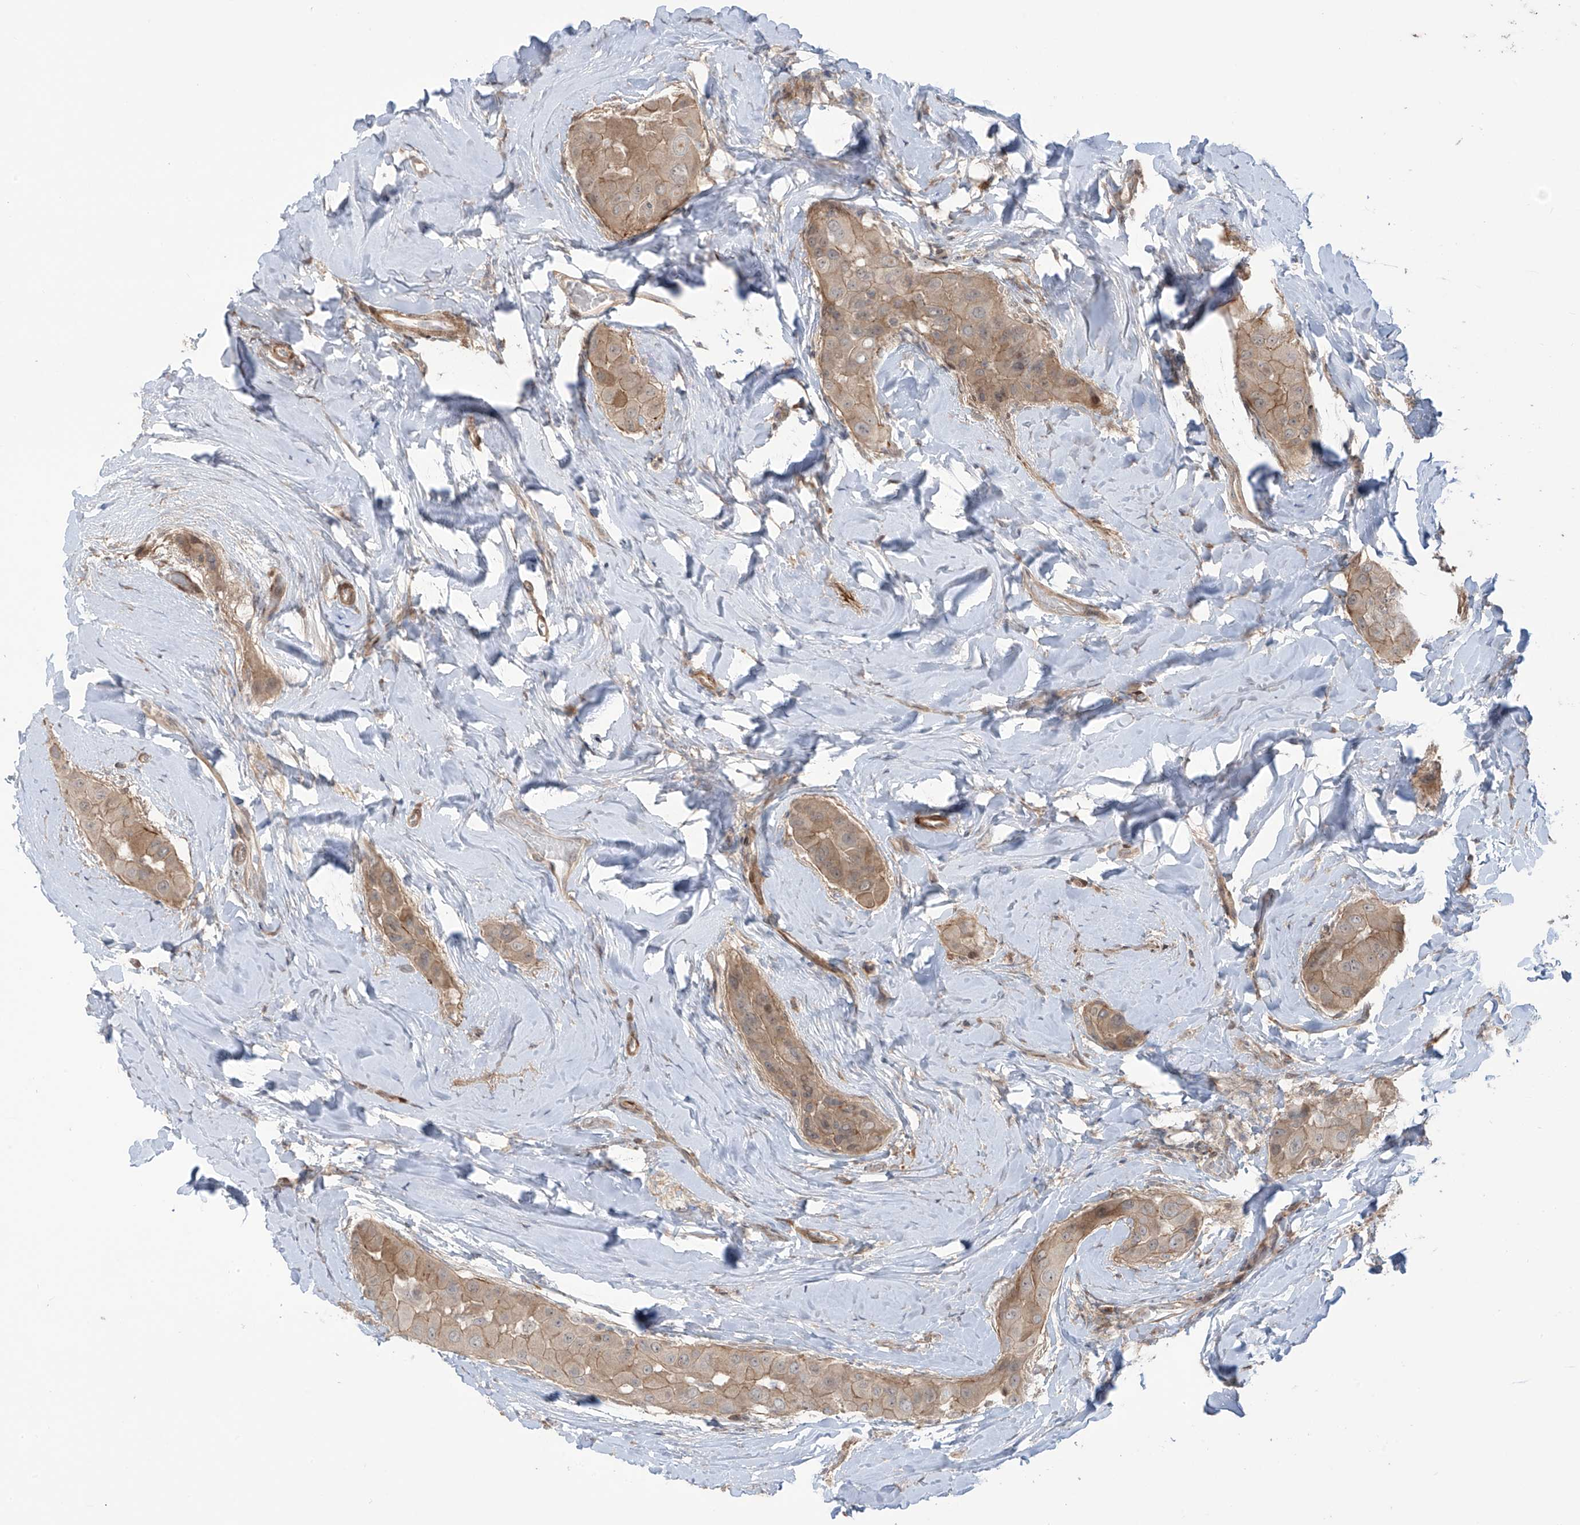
{"staining": {"intensity": "weak", "quantity": ">75%", "location": "cytoplasmic/membranous"}, "tissue": "thyroid cancer", "cell_type": "Tumor cells", "image_type": "cancer", "snomed": [{"axis": "morphology", "description": "Papillary adenocarcinoma, NOS"}, {"axis": "topography", "description": "Thyroid gland"}], "caption": "An IHC micrograph of tumor tissue is shown. Protein staining in brown labels weak cytoplasmic/membranous positivity in thyroid papillary adenocarcinoma within tumor cells. The protein is shown in brown color, while the nuclei are stained blue.", "gene": "LRRC74A", "patient": {"sex": "male", "age": 33}}